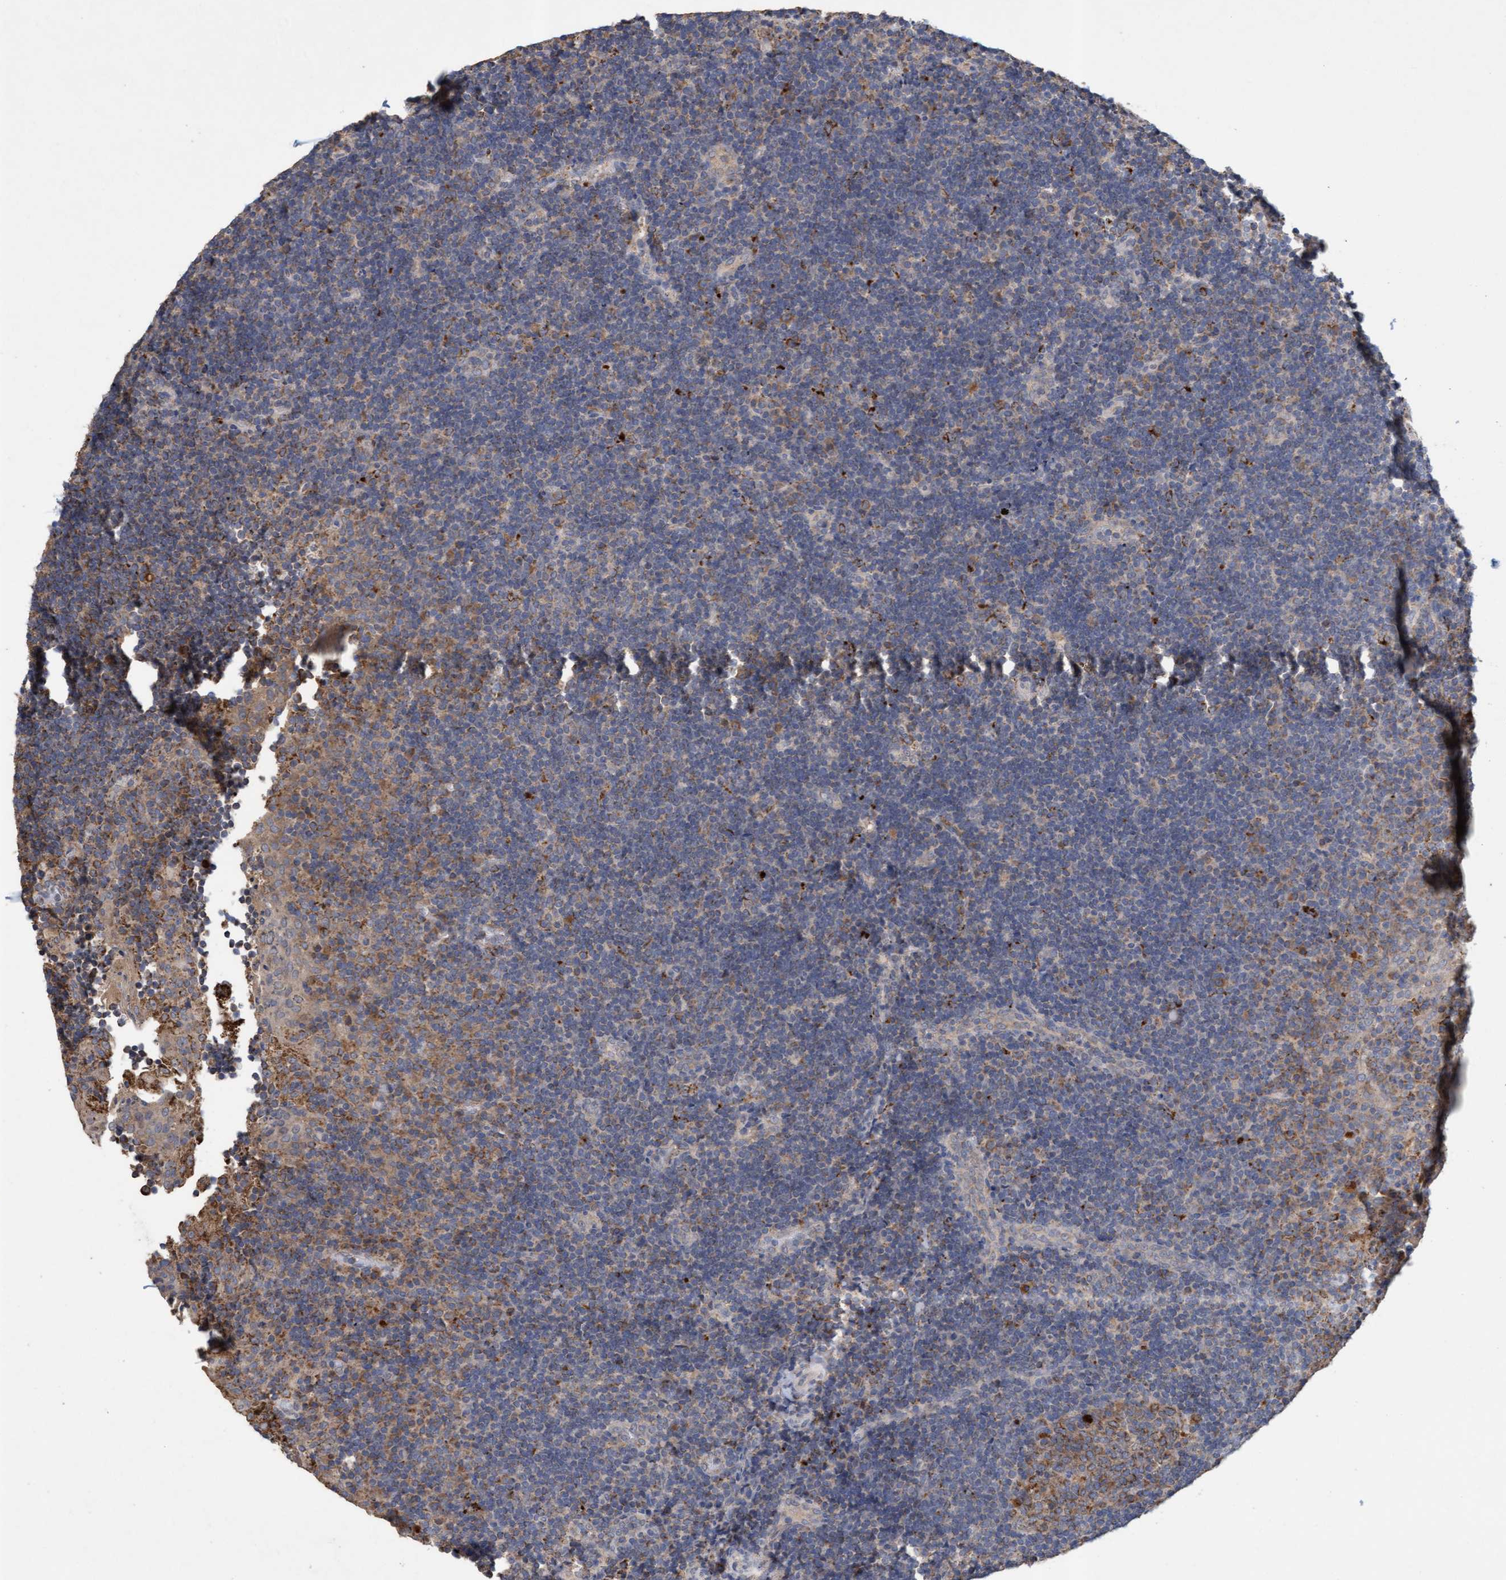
{"staining": {"intensity": "weak", "quantity": "25%-75%", "location": "cytoplasmic/membranous"}, "tissue": "lymphoma", "cell_type": "Tumor cells", "image_type": "cancer", "snomed": [{"axis": "morphology", "description": "Malignant lymphoma, non-Hodgkin's type, High grade"}, {"axis": "topography", "description": "Tonsil"}], "caption": "An immunohistochemistry (IHC) image of neoplastic tissue is shown. Protein staining in brown highlights weak cytoplasmic/membranous positivity in lymphoma within tumor cells. (brown staining indicates protein expression, while blue staining denotes nuclei).", "gene": "ATPAF2", "patient": {"sex": "female", "age": 36}}